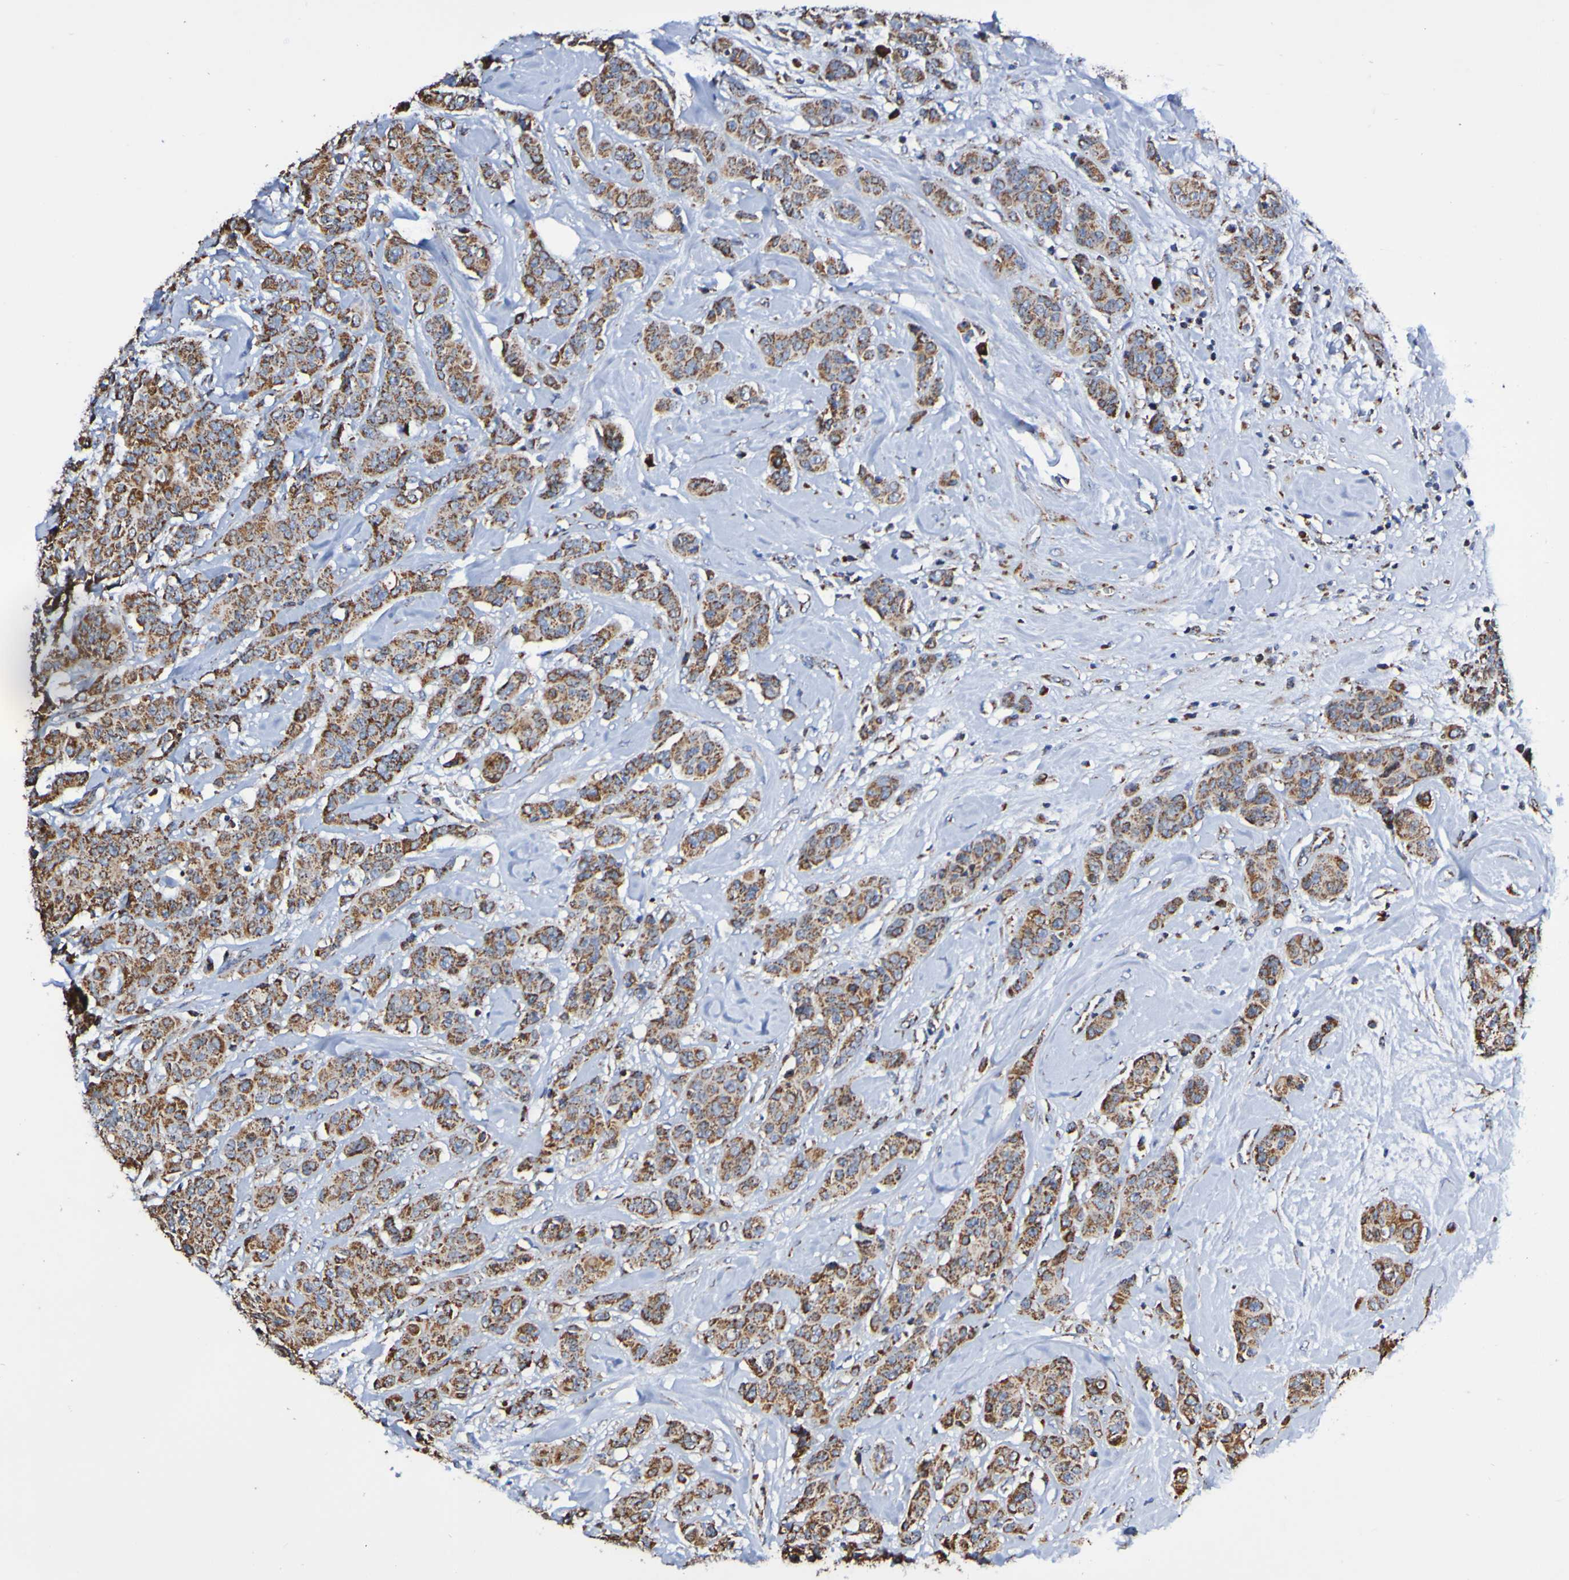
{"staining": {"intensity": "strong", "quantity": ">75%", "location": "cytoplasmic/membranous"}, "tissue": "breast cancer", "cell_type": "Tumor cells", "image_type": "cancer", "snomed": [{"axis": "morphology", "description": "Normal tissue, NOS"}, {"axis": "morphology", "description": "Duct carcinoma"}, {"axis": "topography", "description": "Breast"}], "caption": "A micrograph showing strong cytoplasmic/membranous staining in approximately >75% of tumor cells in breast cancer (invasive ductal carcinoma), as visualized by brown immunohistochemical staining.", "gene": "IL18R1", "patient": {"sex": "female", "age": 40}}